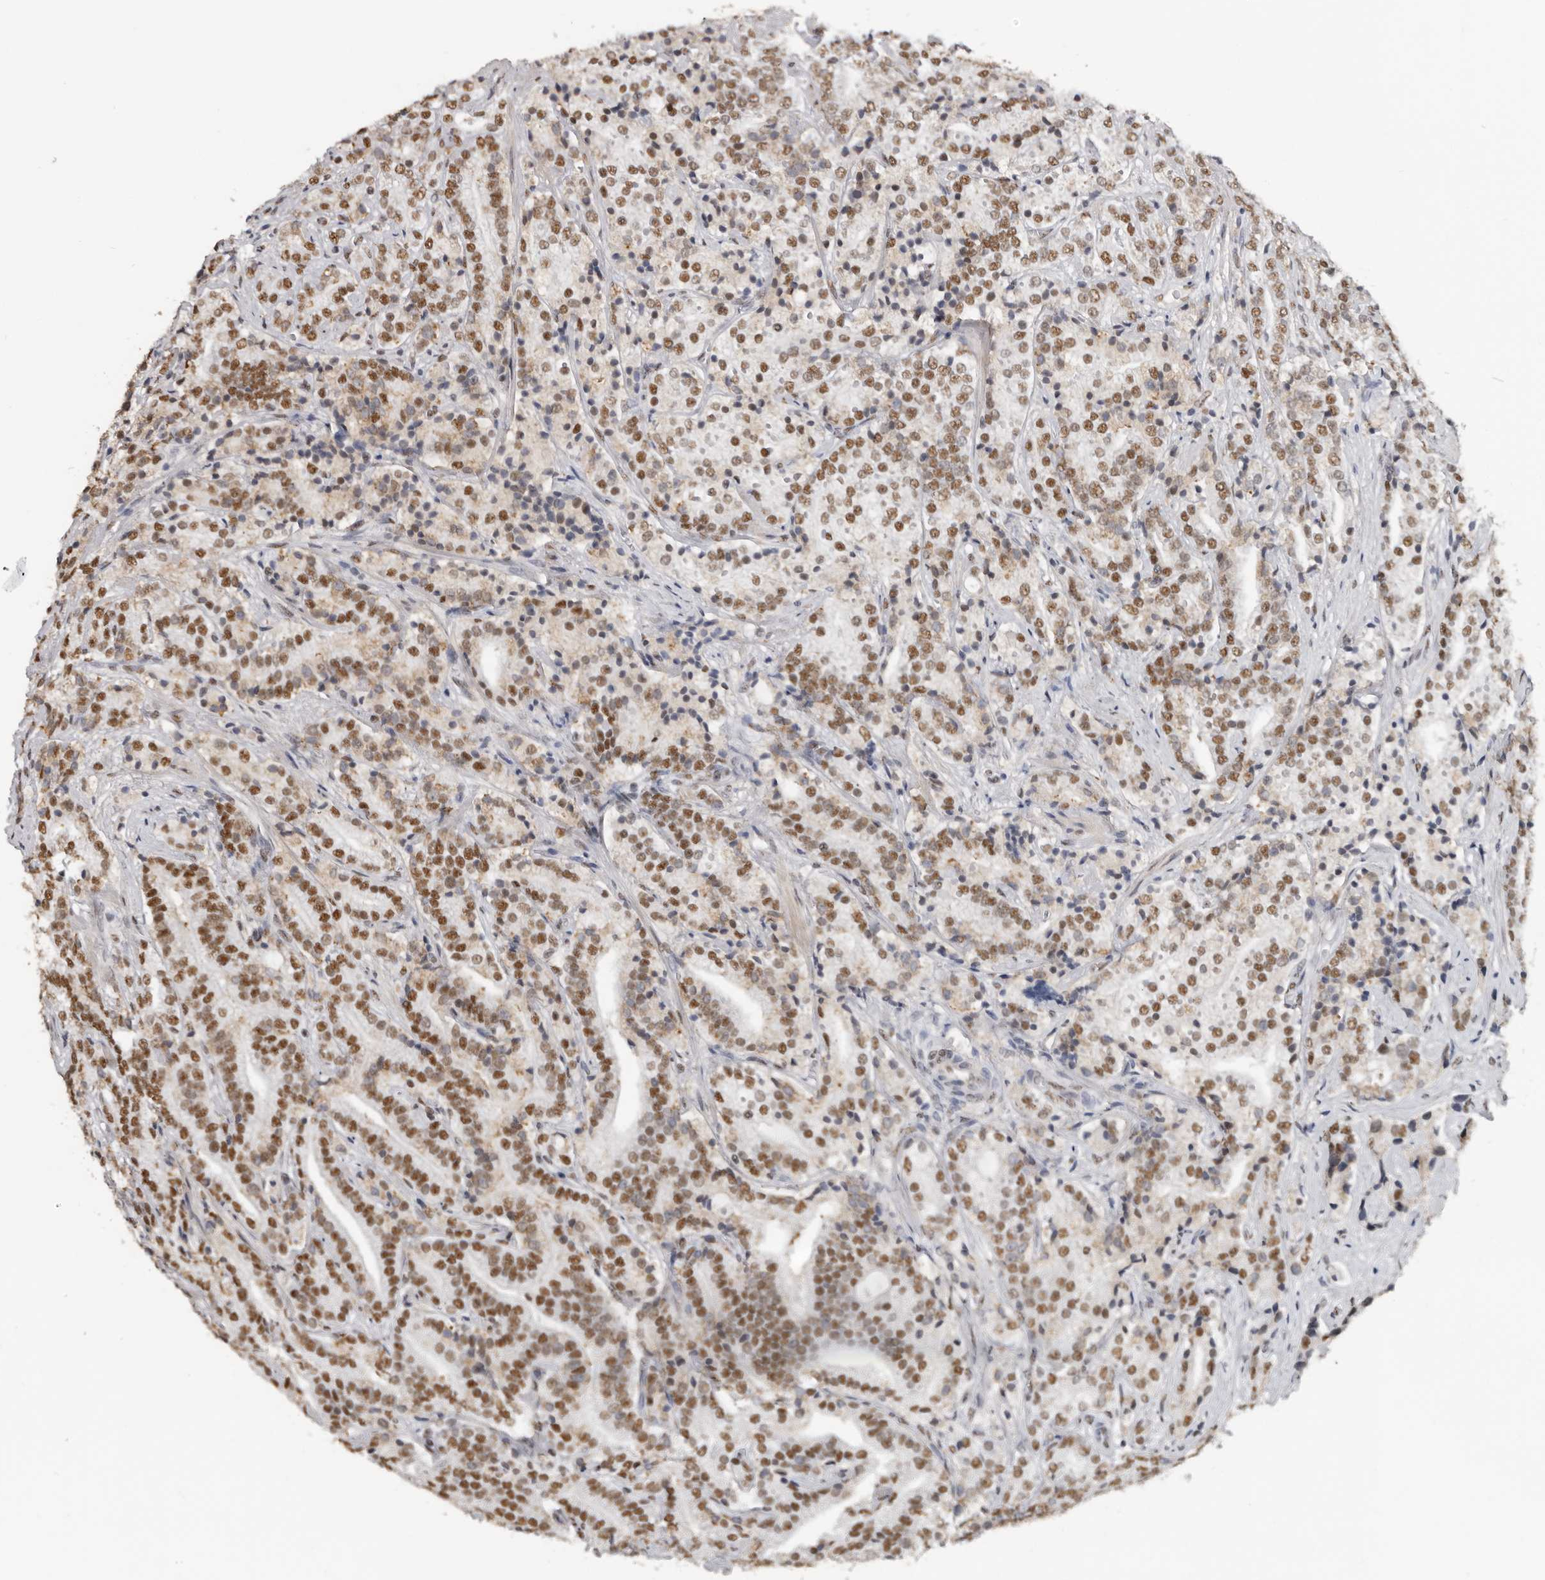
{"staining": {"intensity": "moderate", "quantity": ">75%", "location": "nuclear"}, "tissue": "prostate cancer", "cell_type": "Tumor cells", "image_type": "cancer", "snomed": [{"axis": "morphology", "description": "Adenocarcinoma, High grade"}, {"axis": "topography", "description": "Prostate"}], "caption": "IHC staining of prostate cancer (high-grade adenocarcinoma), which shows medium levels of moderate nuclear positivity in approximately >75% of tumor cells indicating moderate nuclear protein positivity. The staining was performed using DAB (3,3'-diaminobenzidine) (brown) for protein detection and nuclei were counterstained in hematoxylin (blue).", "gene": "SCAF4", "patient": {"sex": "male", "age": 57}}